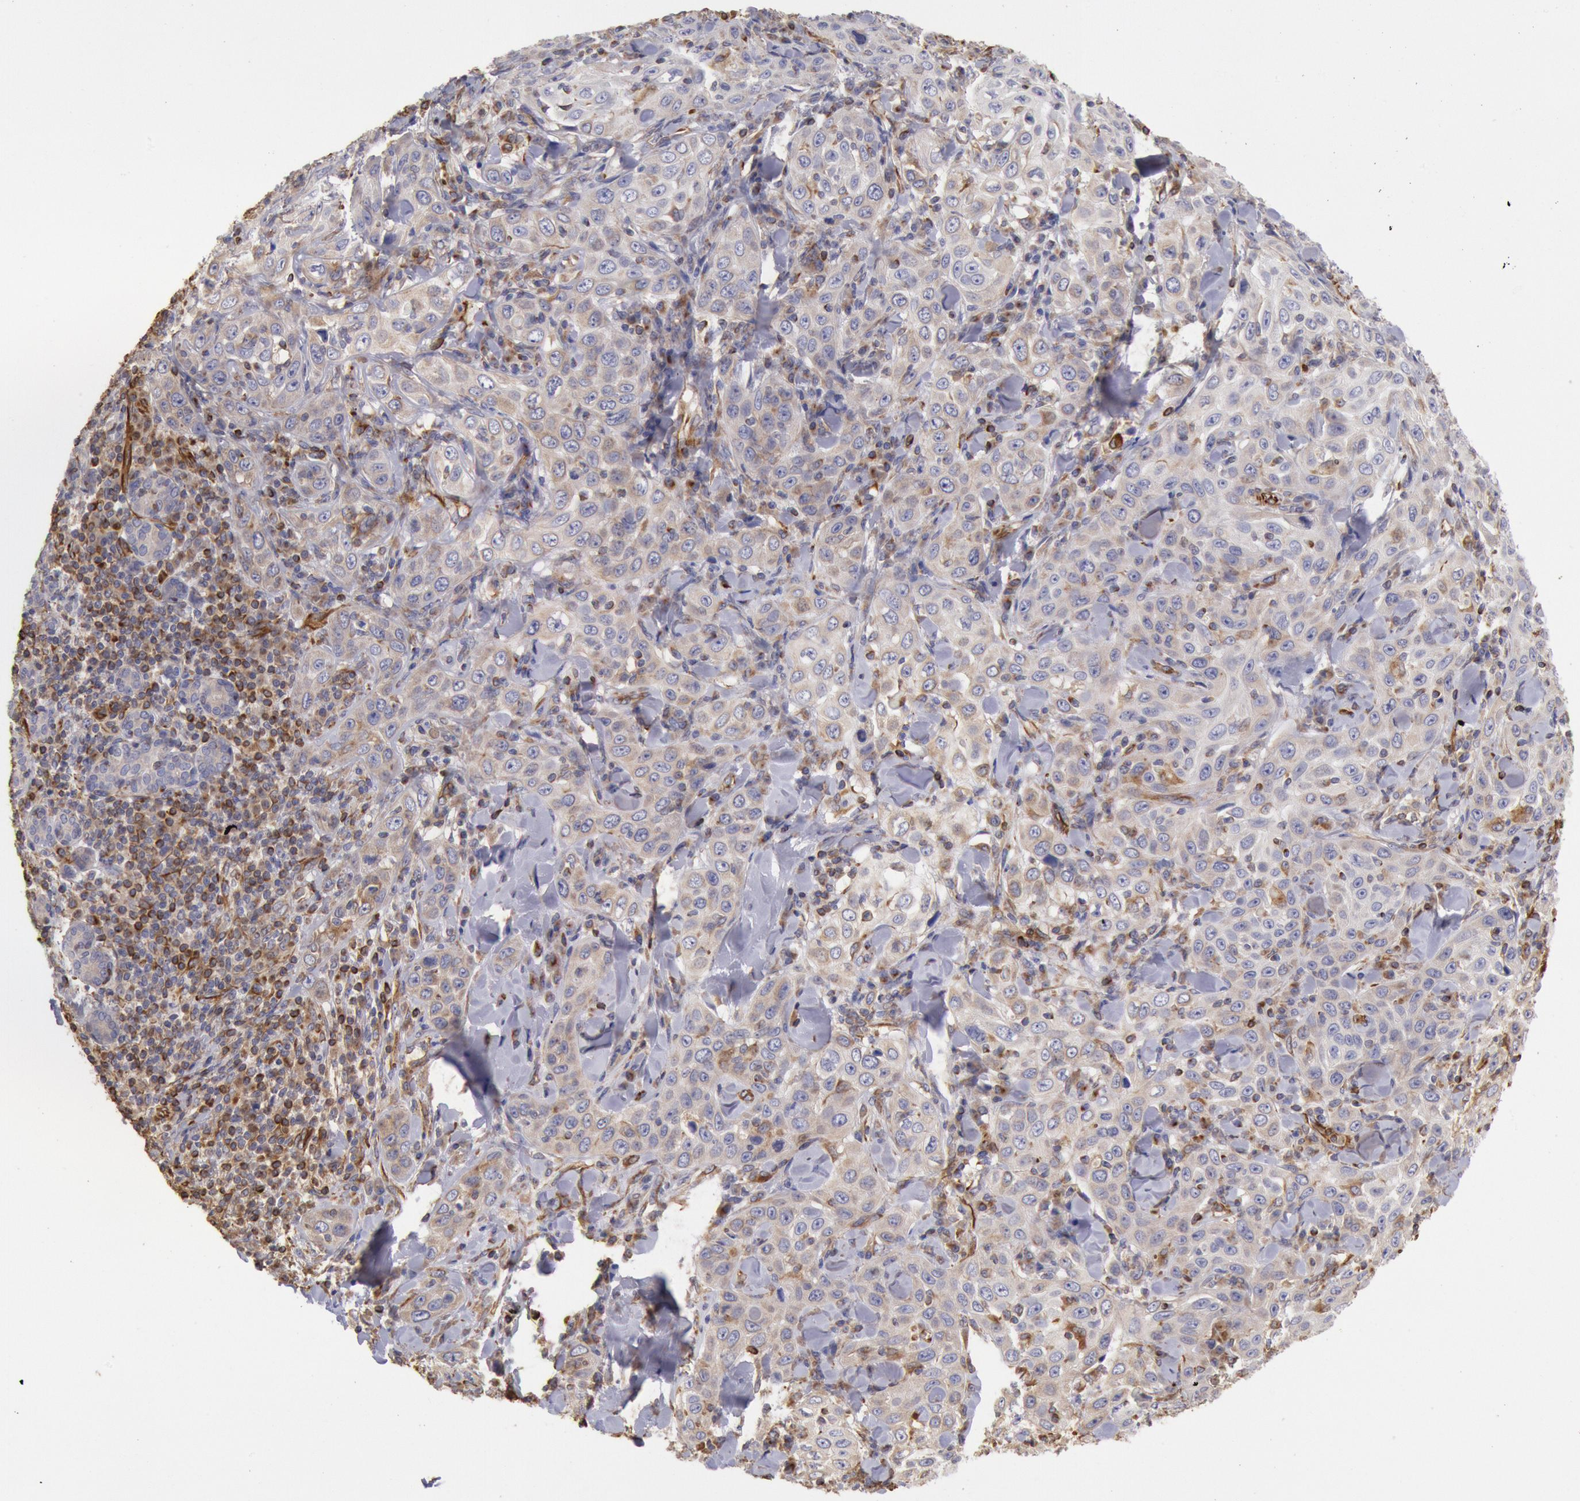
{"staining": {"intensity": "weak", "quantity": "<25%", "location": "cytoplasmic/membranous"}, "tissue": "skin cancer", "cell_type": "Tumor cells", "image_type": "cancer", "snomed": [{"axis": "morphology", "description": "Squamous cell carcinoma, NOS"}, {"axis": "topography", "description": "Skin"}], "caption": "Skin squamous cell carcinoma stained for a protein using immunohistochemistry reveals no staining tumor cells.", "gene": "RNF139", "patient": {"sex": "male", "age": 84}}